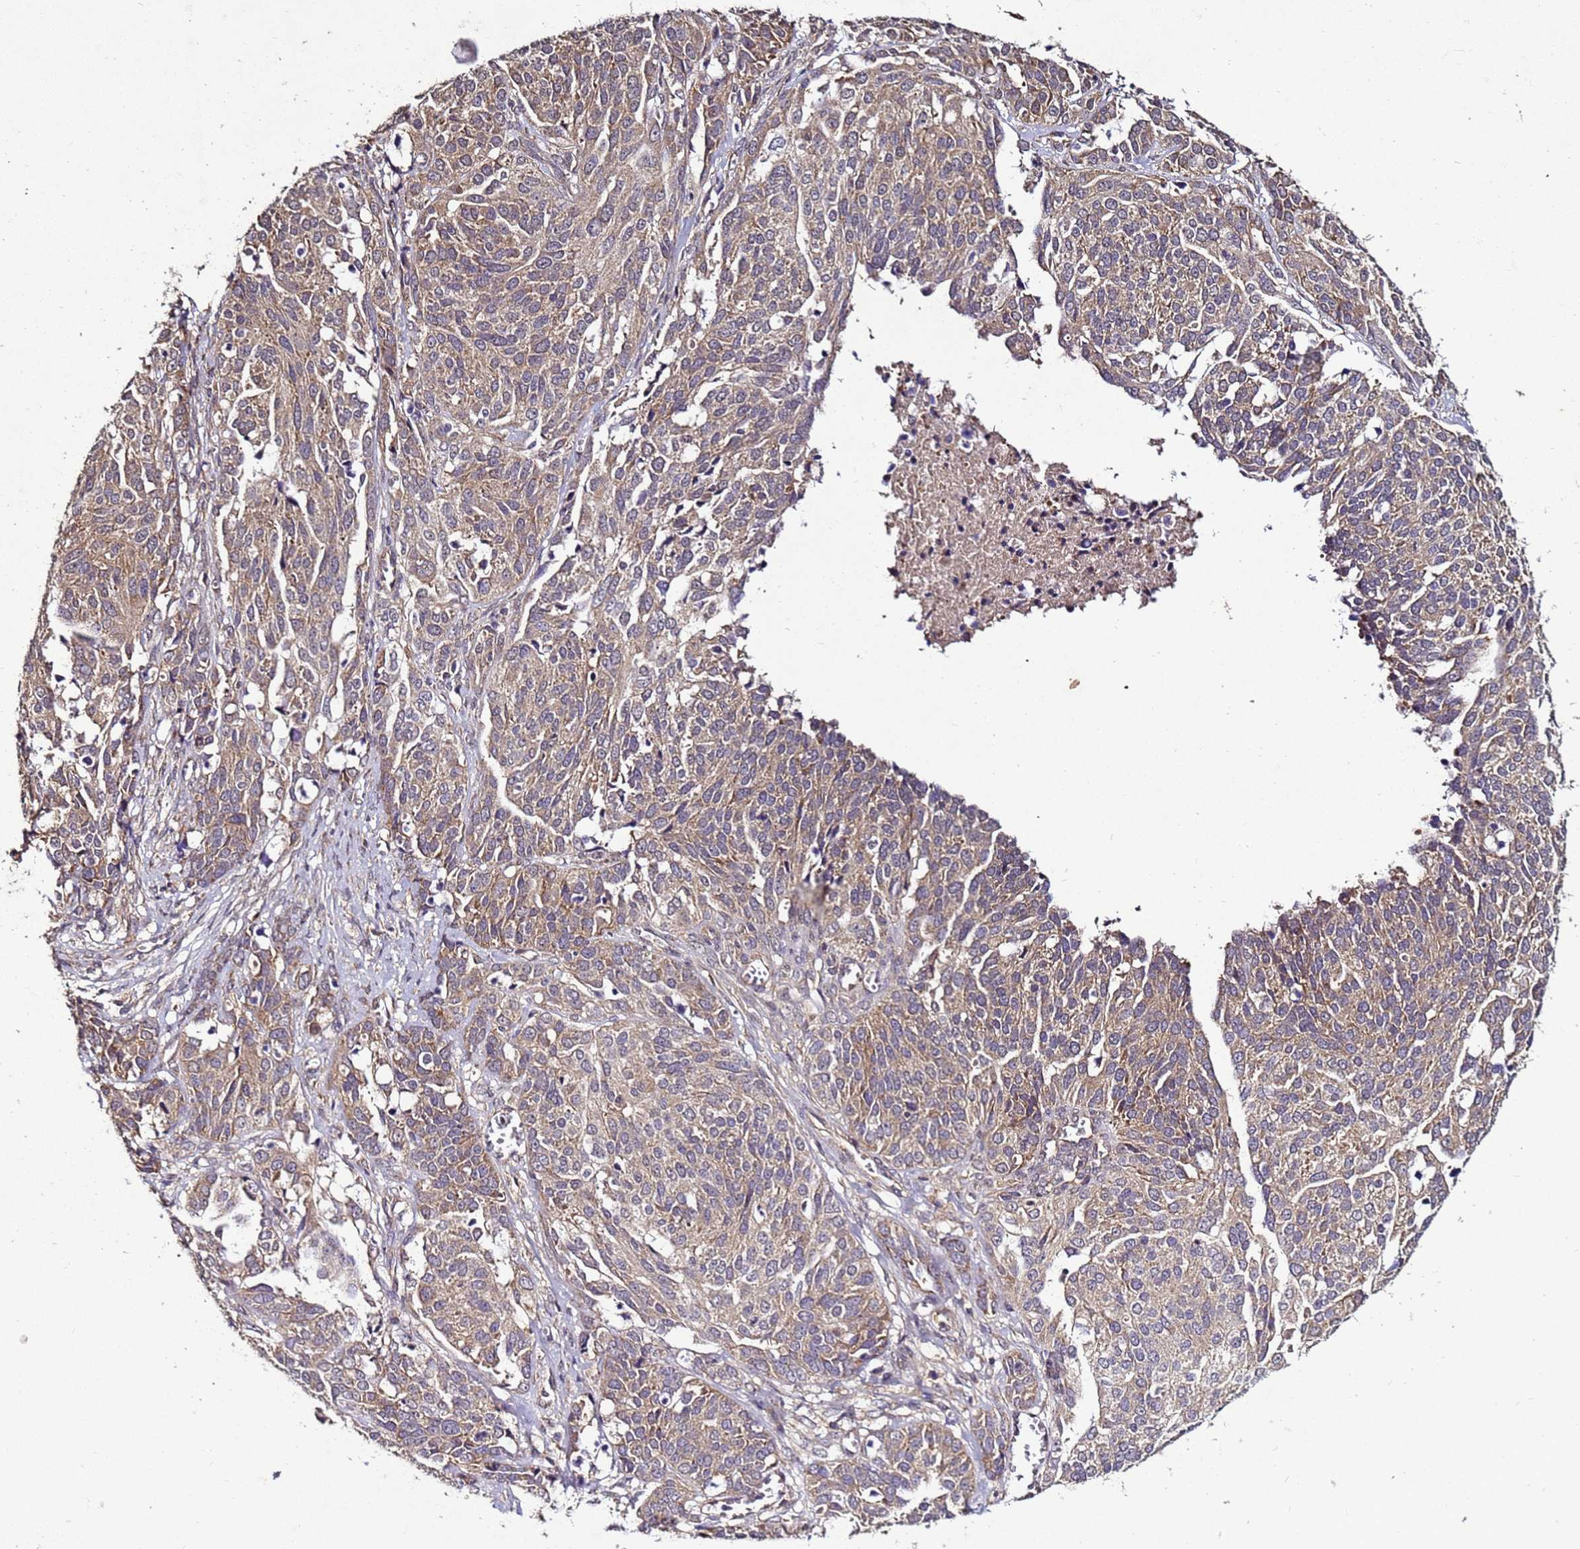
{"staining": {"intensity": "moderate", "quantity": ">75%", "location": "cytoplasmic/membranous"}, "tissue": "ovarian cancer", "cell_type": "Tumor cells", "image_type": "cancer", "snomed": [{"axis": "morphology", "description": "Cystadenocarcinoma, serous, NOS"}, {"axis": "topography", "description": "Ovary"}], "caption": "Protein staining exhibits moderate cytoplasmic/membranous expression in about >75% of tumor cells in ovarian cancer (serous cystadenocarcinoma).", "gene": "ANKRD17", "patient": {"sex": "female", "age": 44}}